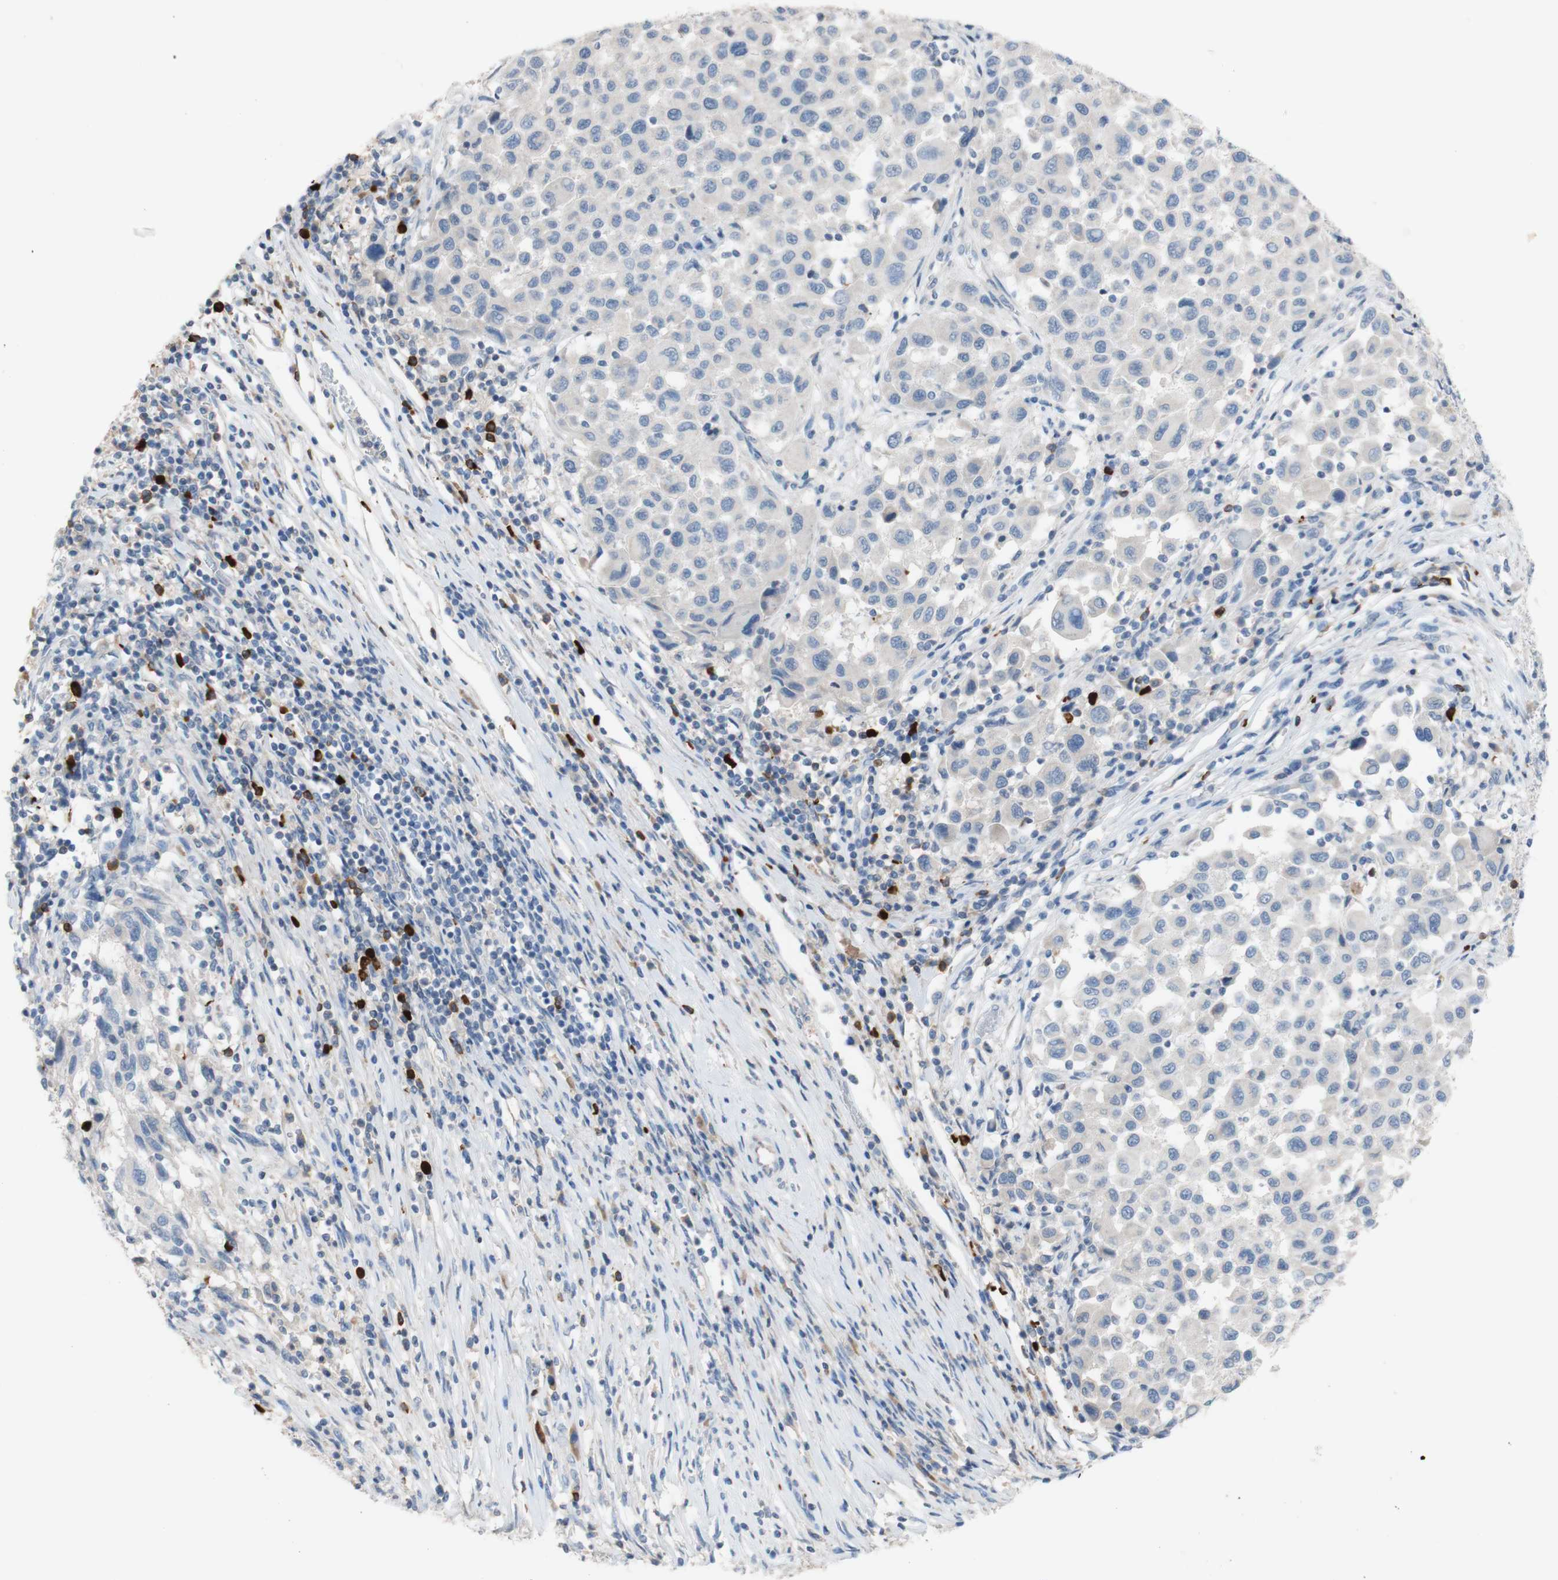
{"staining": {"intensity": "negative", "quantity": "none", "location": "none"}, "tissue": "melanoma", "cell_type": "Tumor cells", "image_type": "cancer", "snomed": [{"axis": "morphology", "description": "Malignant melanoma, Metastatic site"}, {"axis": "topography", "description": "Lymph node"}], "caption": "This is a histopathology image of immunohistochemistry staining of melanoma, which shows no expression in tumor cells.", "gene": "PACSIN1", "patient": {"sex": "male", "age": 61}}